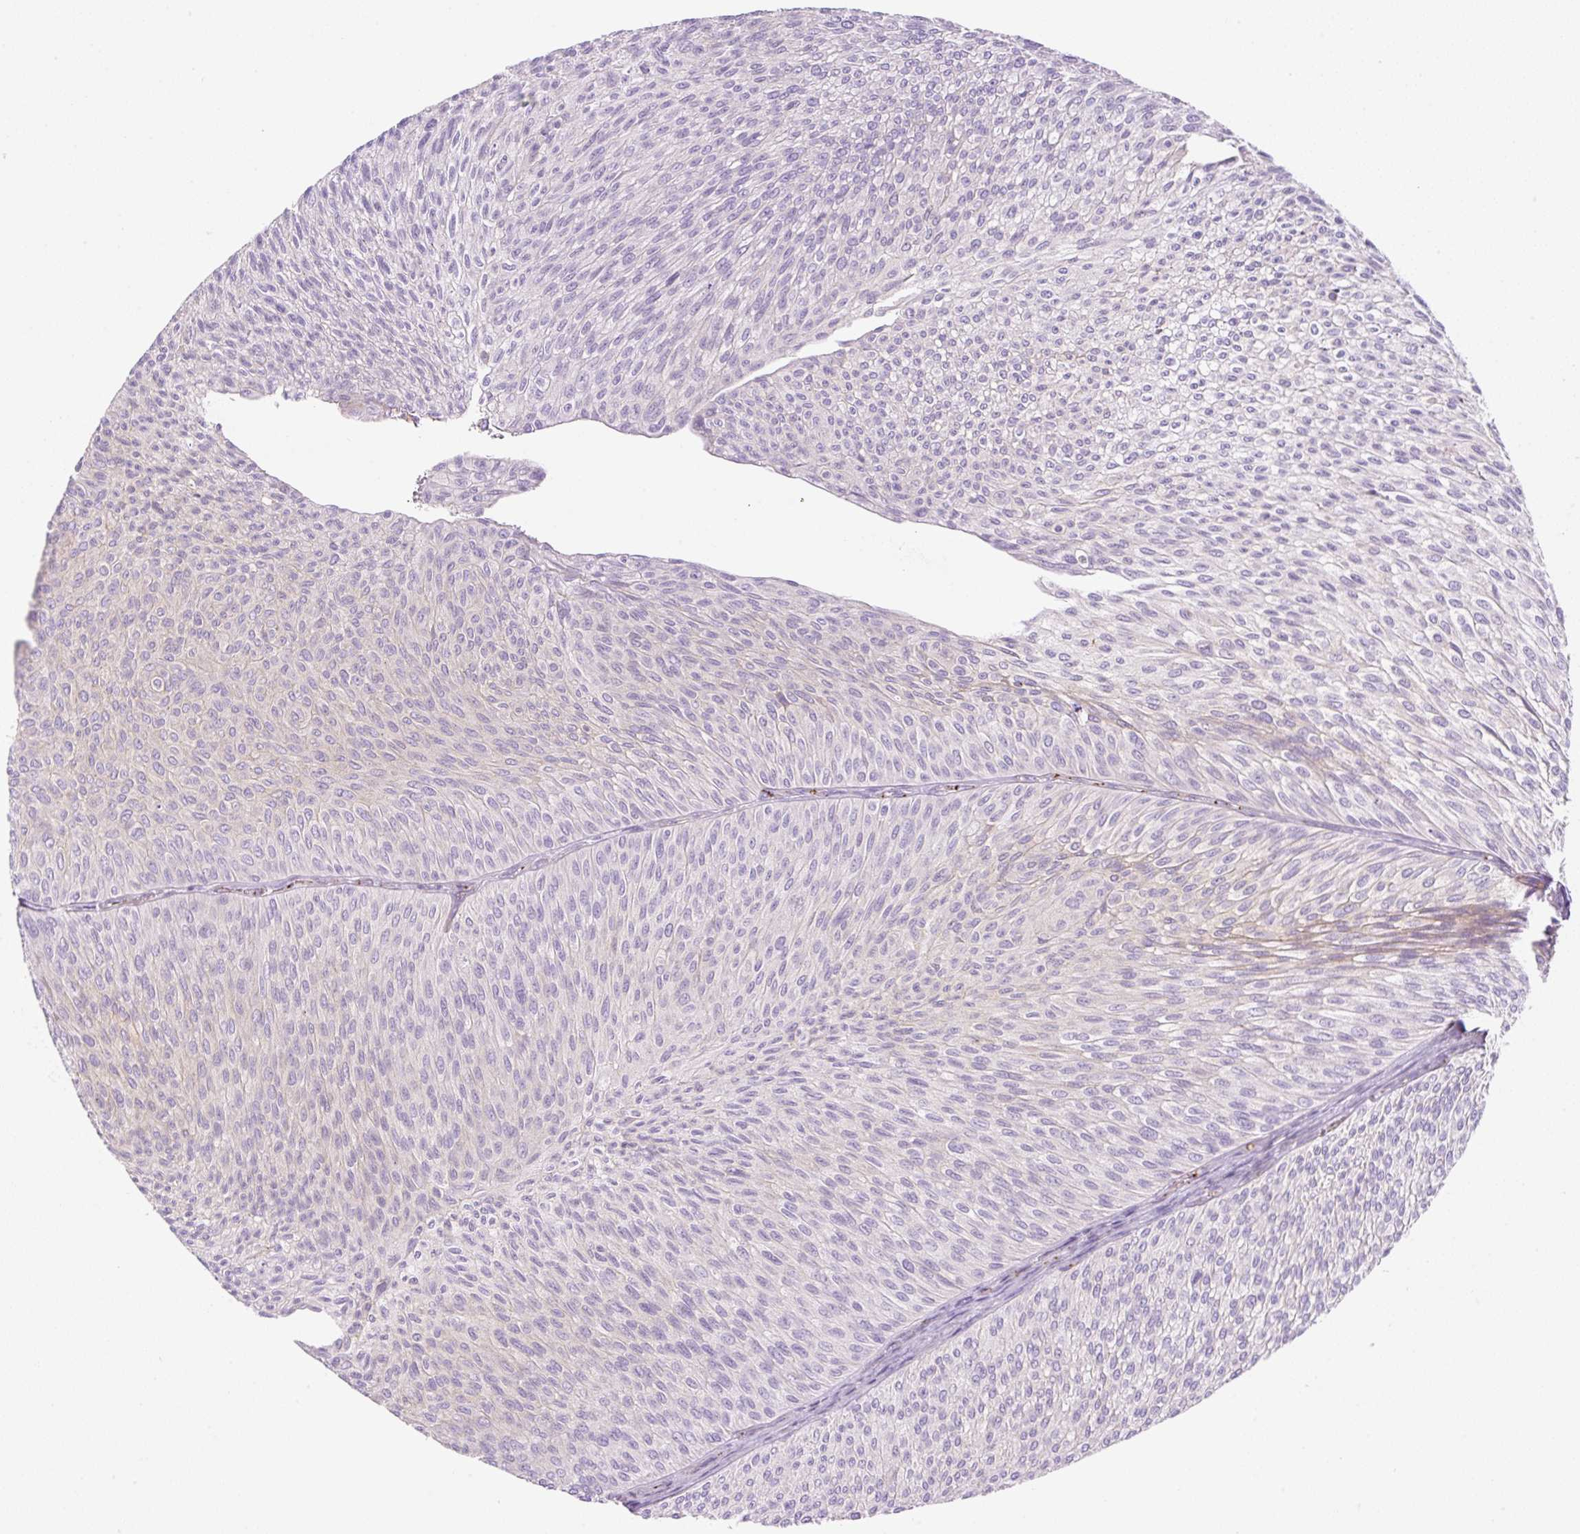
{"staining": {"intensity": "negative", "quantity": "none", "location": "none"}, "tissue": "urothelial cancer", "cell_type": "Tumor cells", "image_type": "cancer", "snomed": [{"axis": "morphology", "description": "Urothelial carcinoma, Low grade"}, {"axis": "topography", "description": "Urinary bladder"}], "caption": "A micrograph of urothelial carcinoma (low-grade) stained for a protein reveals no brown staining in tumor cells. (Stains: DAB immunohistochemistry with hematoxylin counter stain, Microscopy: brightfield microscopy at high magnification).", "gene": "EHD3", "patient": {"sex": "male", "age": 91}}